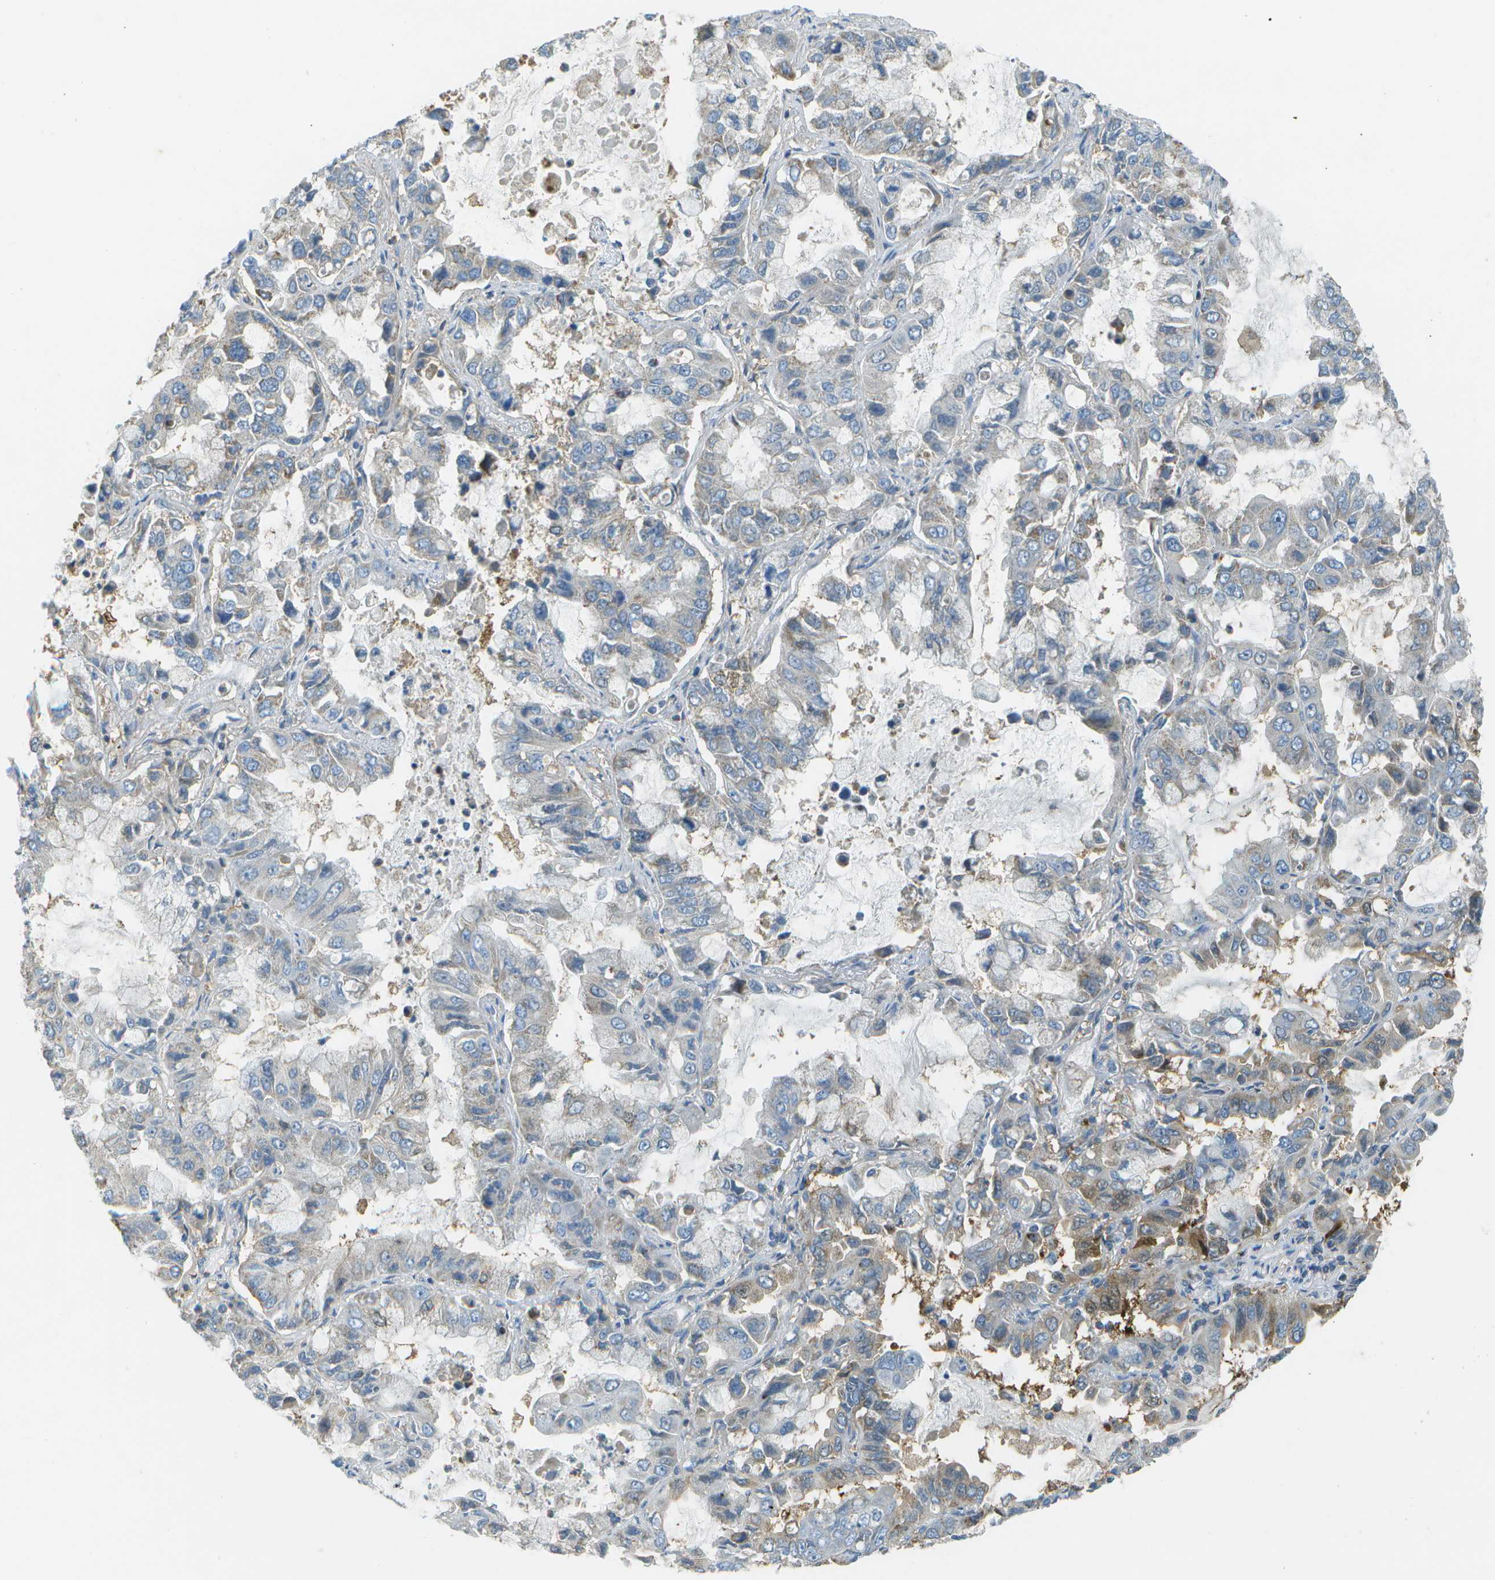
{"staining": {"intensity": "moderate", "quantity": "<25%", "location": "cytoplasmic/membranous"}, "tissue": "lung cancer", "cell_type": "Tumor cells", "image_type": "cancer", "snomed": [{"axis": "morphology", "description": "Adenocarcinoma, NOS"}, {"axis": "topography", "description": "Lung"}], "caption": "High-power microscopy captured an immunohistochemistry image of lung cancer (adenocarcinoma), revealing moderate cytoplasmic/membranous positivity in approximately <25% of tumor cells.", "gene": "LRRC66", "patient": {"sex": "male", "age": 64}}